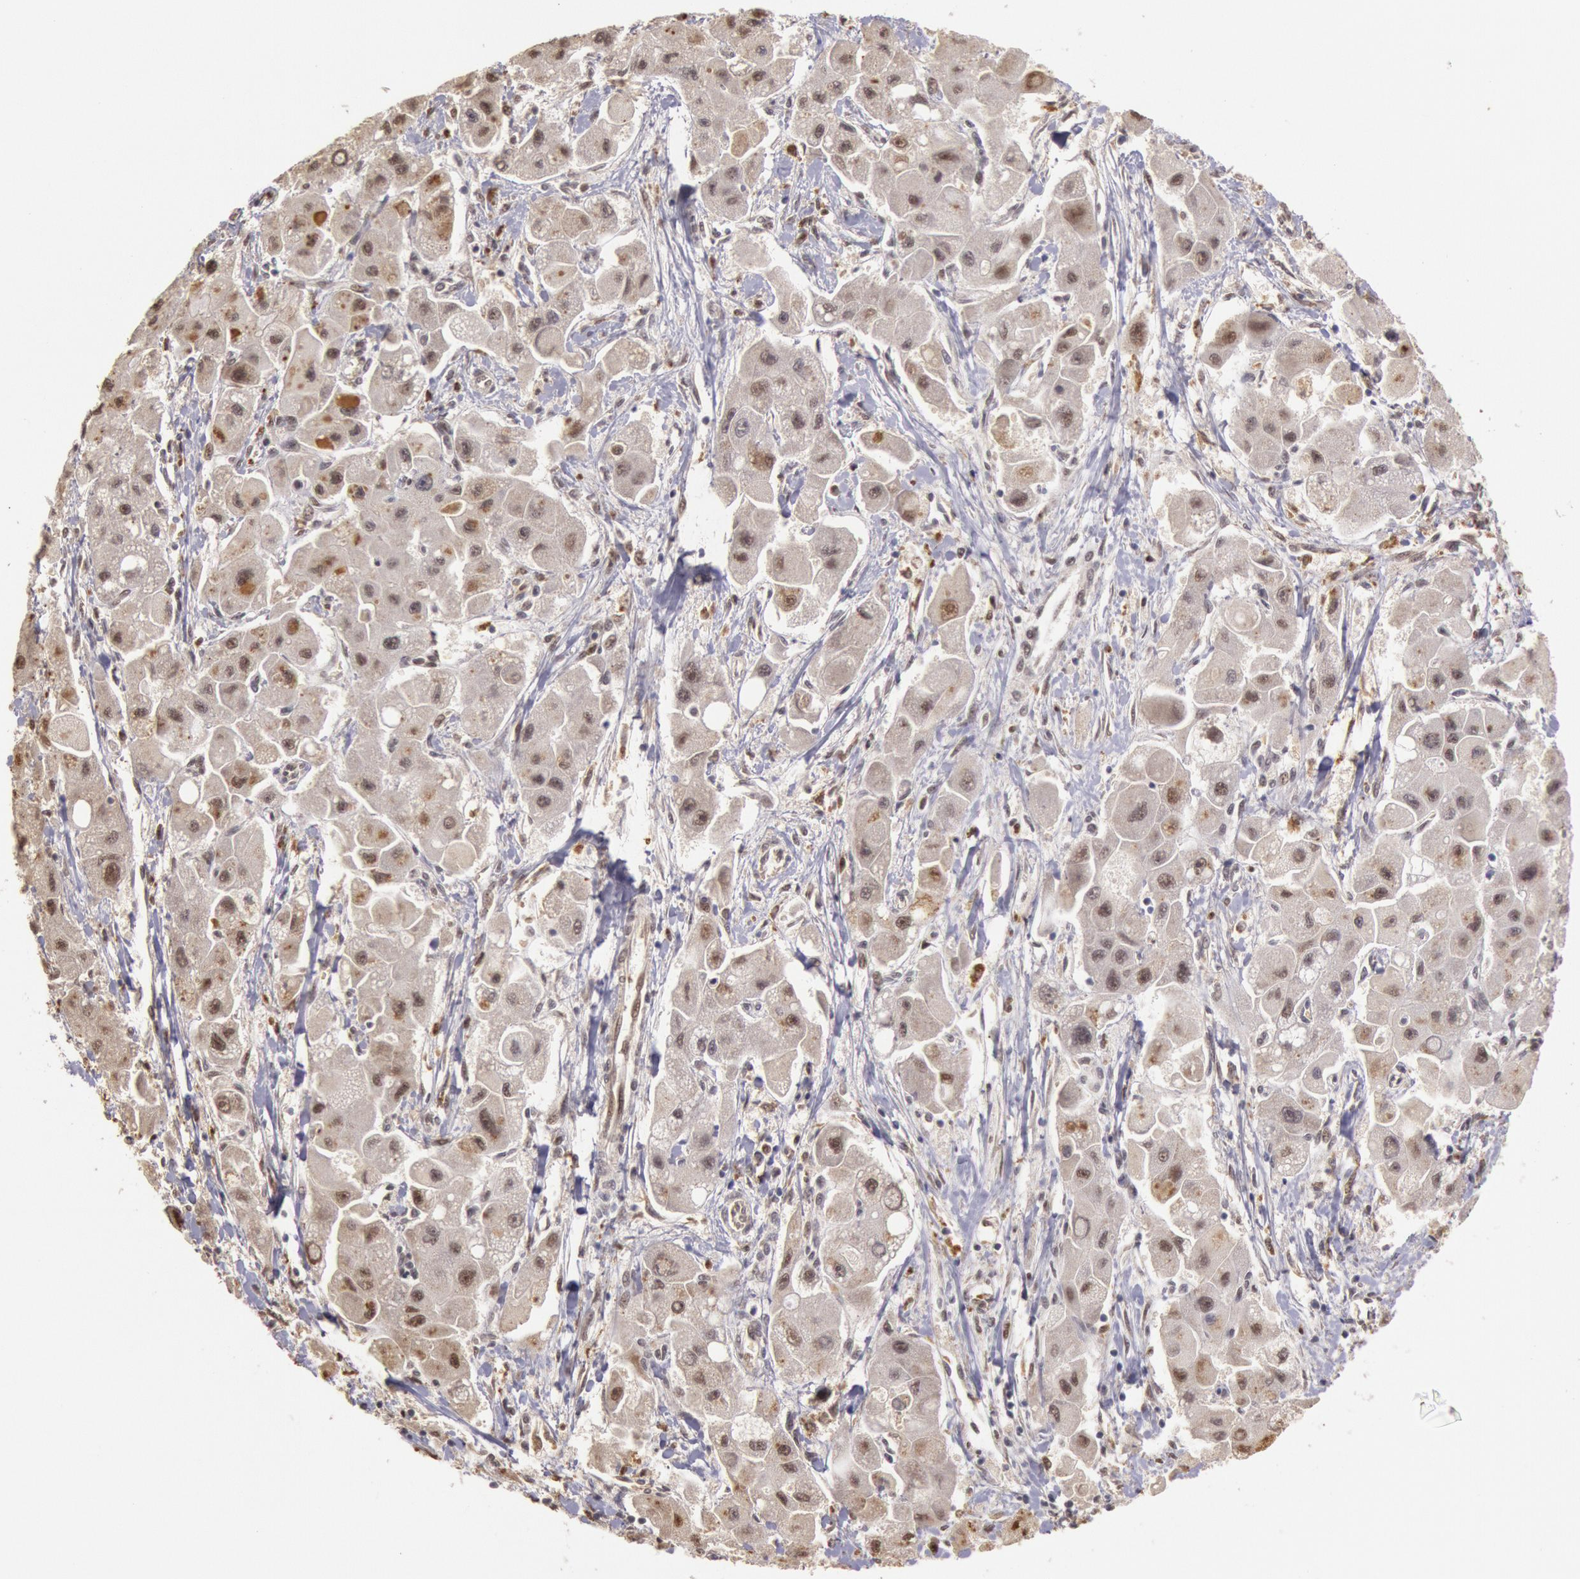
{"staining": {"intensity": "weak", "quantity": "25%-75%", "location": "nuclear"}, "tissue": "liver cancer", "cell_type": "Tumor cells", "image_type": "cancer", "snomed": [{"axis": "morphology", "description": "Carcinoma, Hepatocellular, NOS"}, {"axis": "topography", "description": "Liver"}], "caption": "Hepatocellular carcinoma (liver) tissue demonstrates weak nuclear staining in about 25%-75% of tumor cells, visualized by immunohistochemistry.", "gene": "LIG4", "patient": {"sex": "male", "age": 24}}